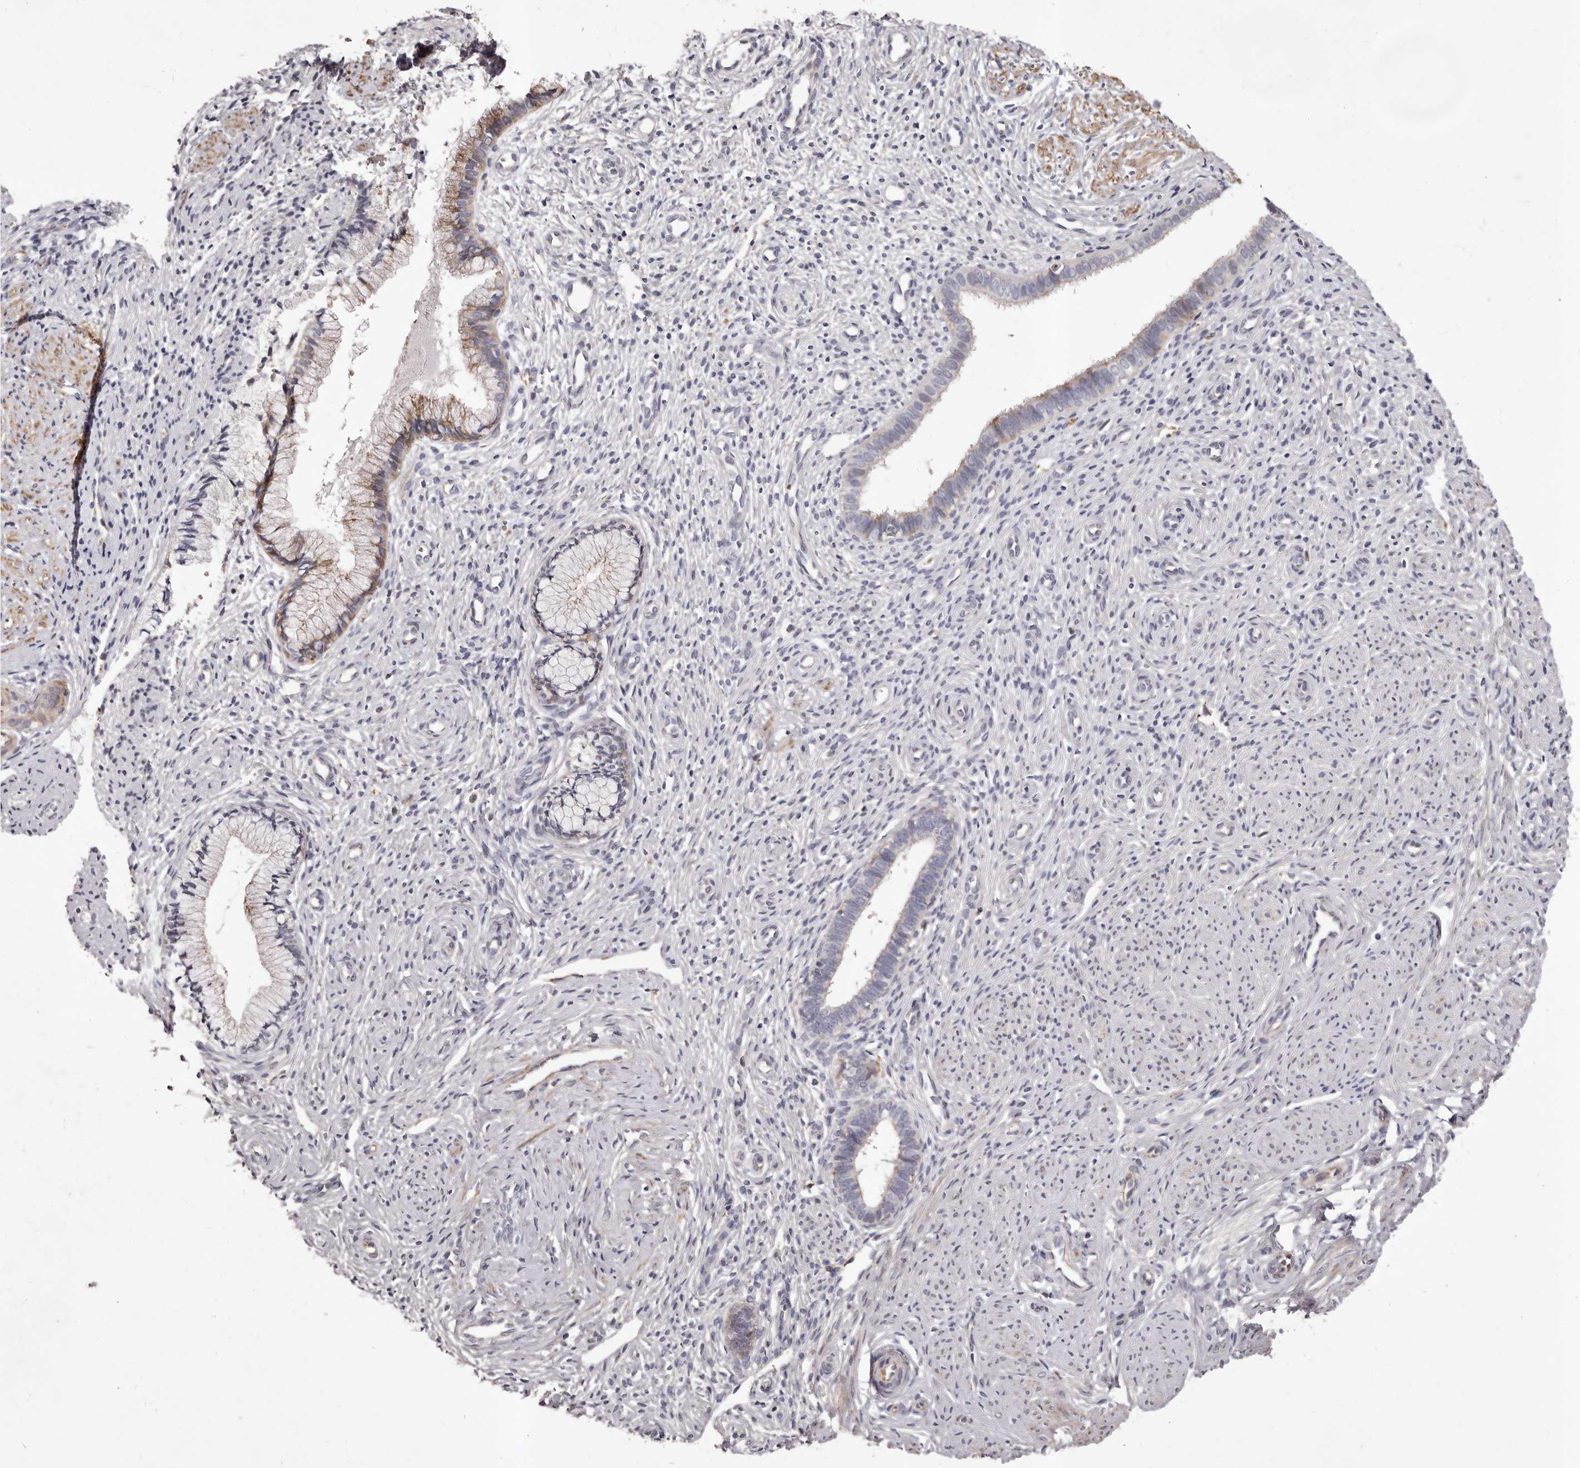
{"staining": {"intensity": "weak", "quantity": "25%-75%", "location": "cytoplasmic/membranous"}, "tissue": "cervix", "cell_type": "Glandular cells", "image_type": "normal", "snomed": [{"axis": "morphology", "description": "Normal tissue, NOS"}, {"axis": "topography", "description": "Cervix"}], "caption": "Glandular cells demonstrate weak cytoplasmic/membranous positivity in about 25%-75% of cells in unremarkable cervix. The staining was performed using DAB, with brown indicating positive protein expression. Nuclei are stained blue with hematoxylin.", "gene": "ALPK1", "patient": {"sex": "female", "age": 27}}